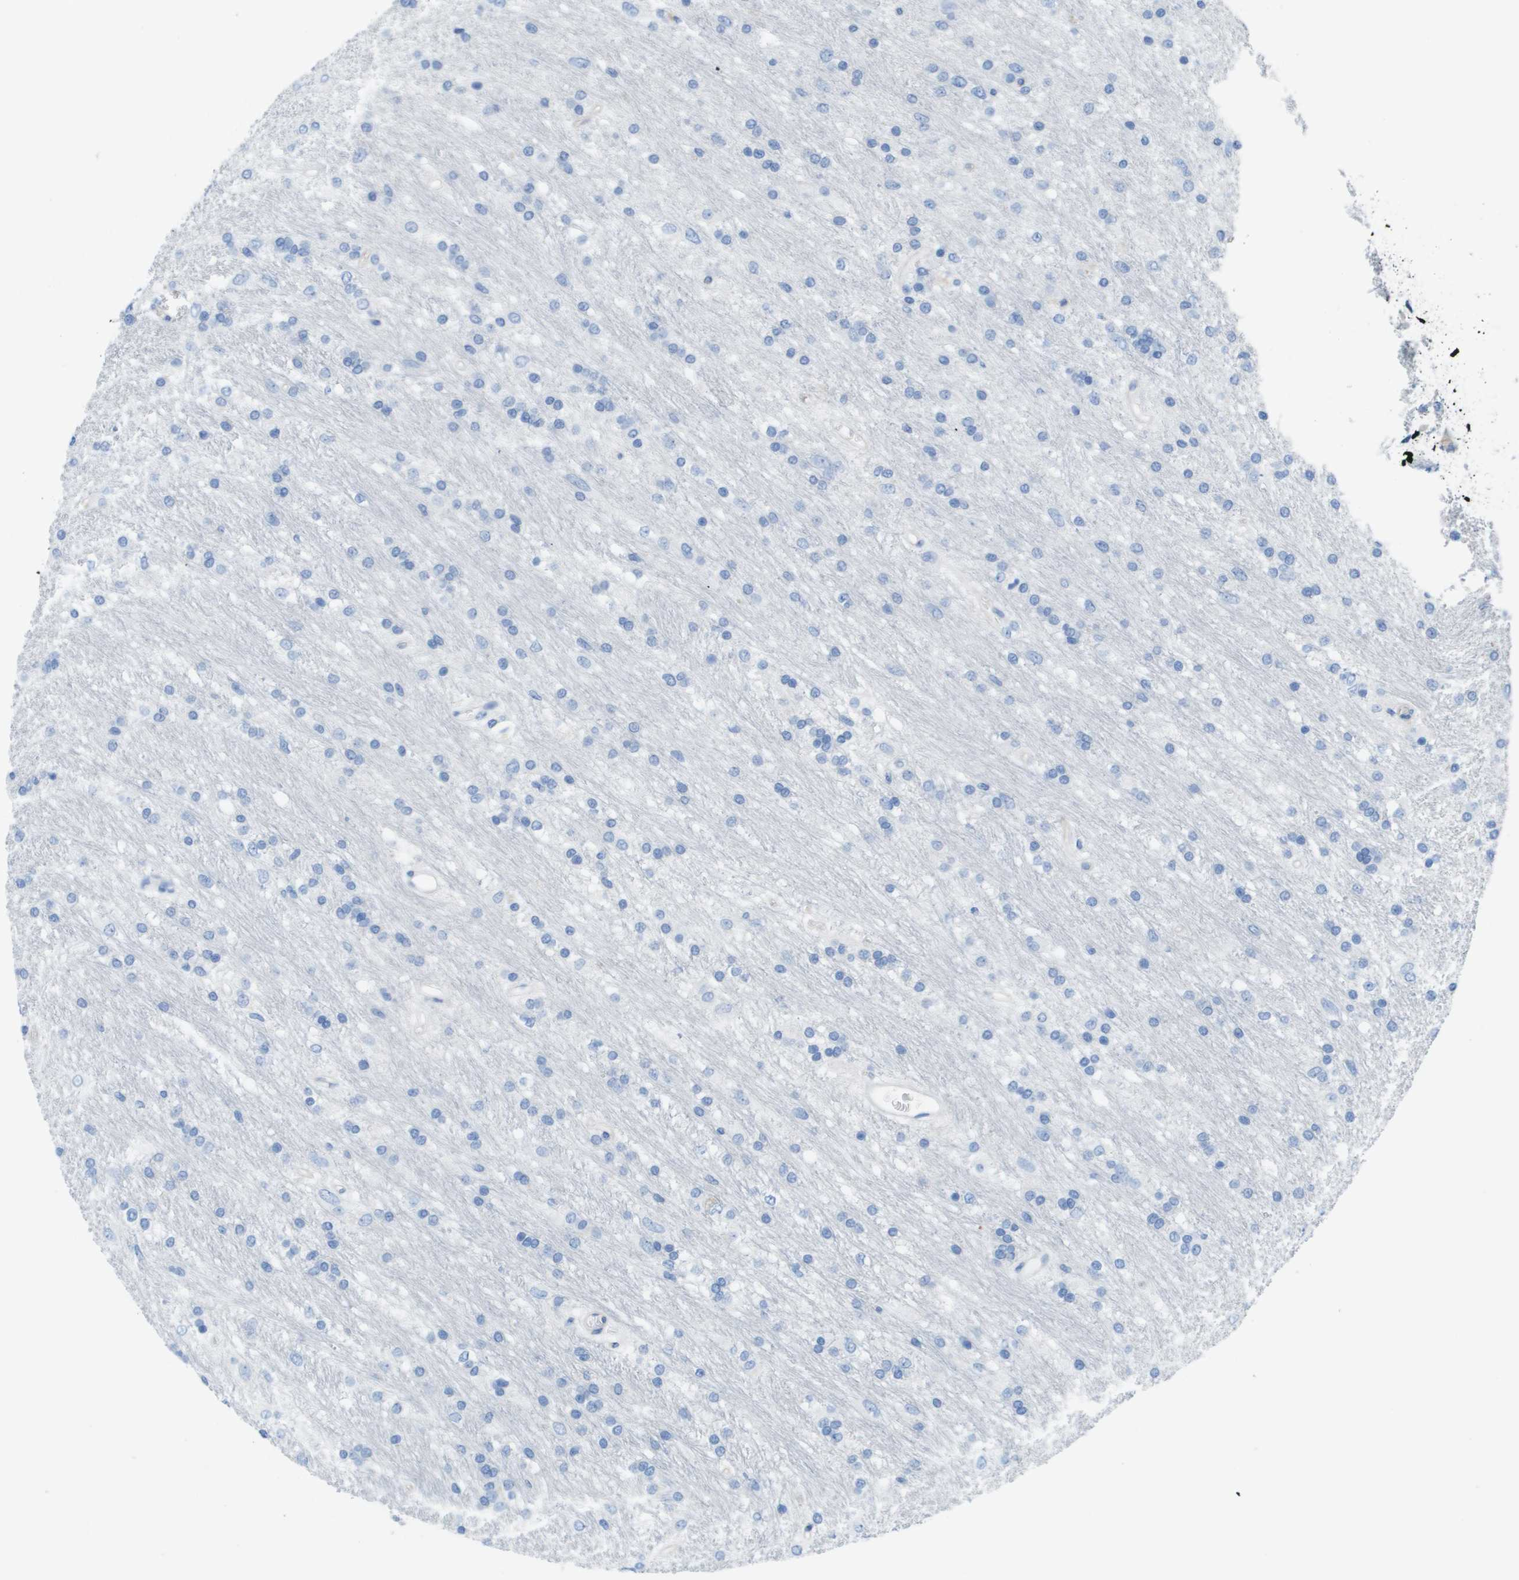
{"staining": {"intensity": "negative", "quantity": "none", "location": "none"}, "tissue": "glioma", "cell_type": "Tumor cells", "image_type": "cancer", "snomed": [{"axis": "morphology", "description": "Glioma, malignant, Low grade"}, {"axis": "topography", "description": "Brain"}], "caption": "This is an immunohistochemistry histopathology image of human glioma. There is no expression in tumor cells.", "gene": "CD46", "patient": {"sex": "male", "age": 77}}